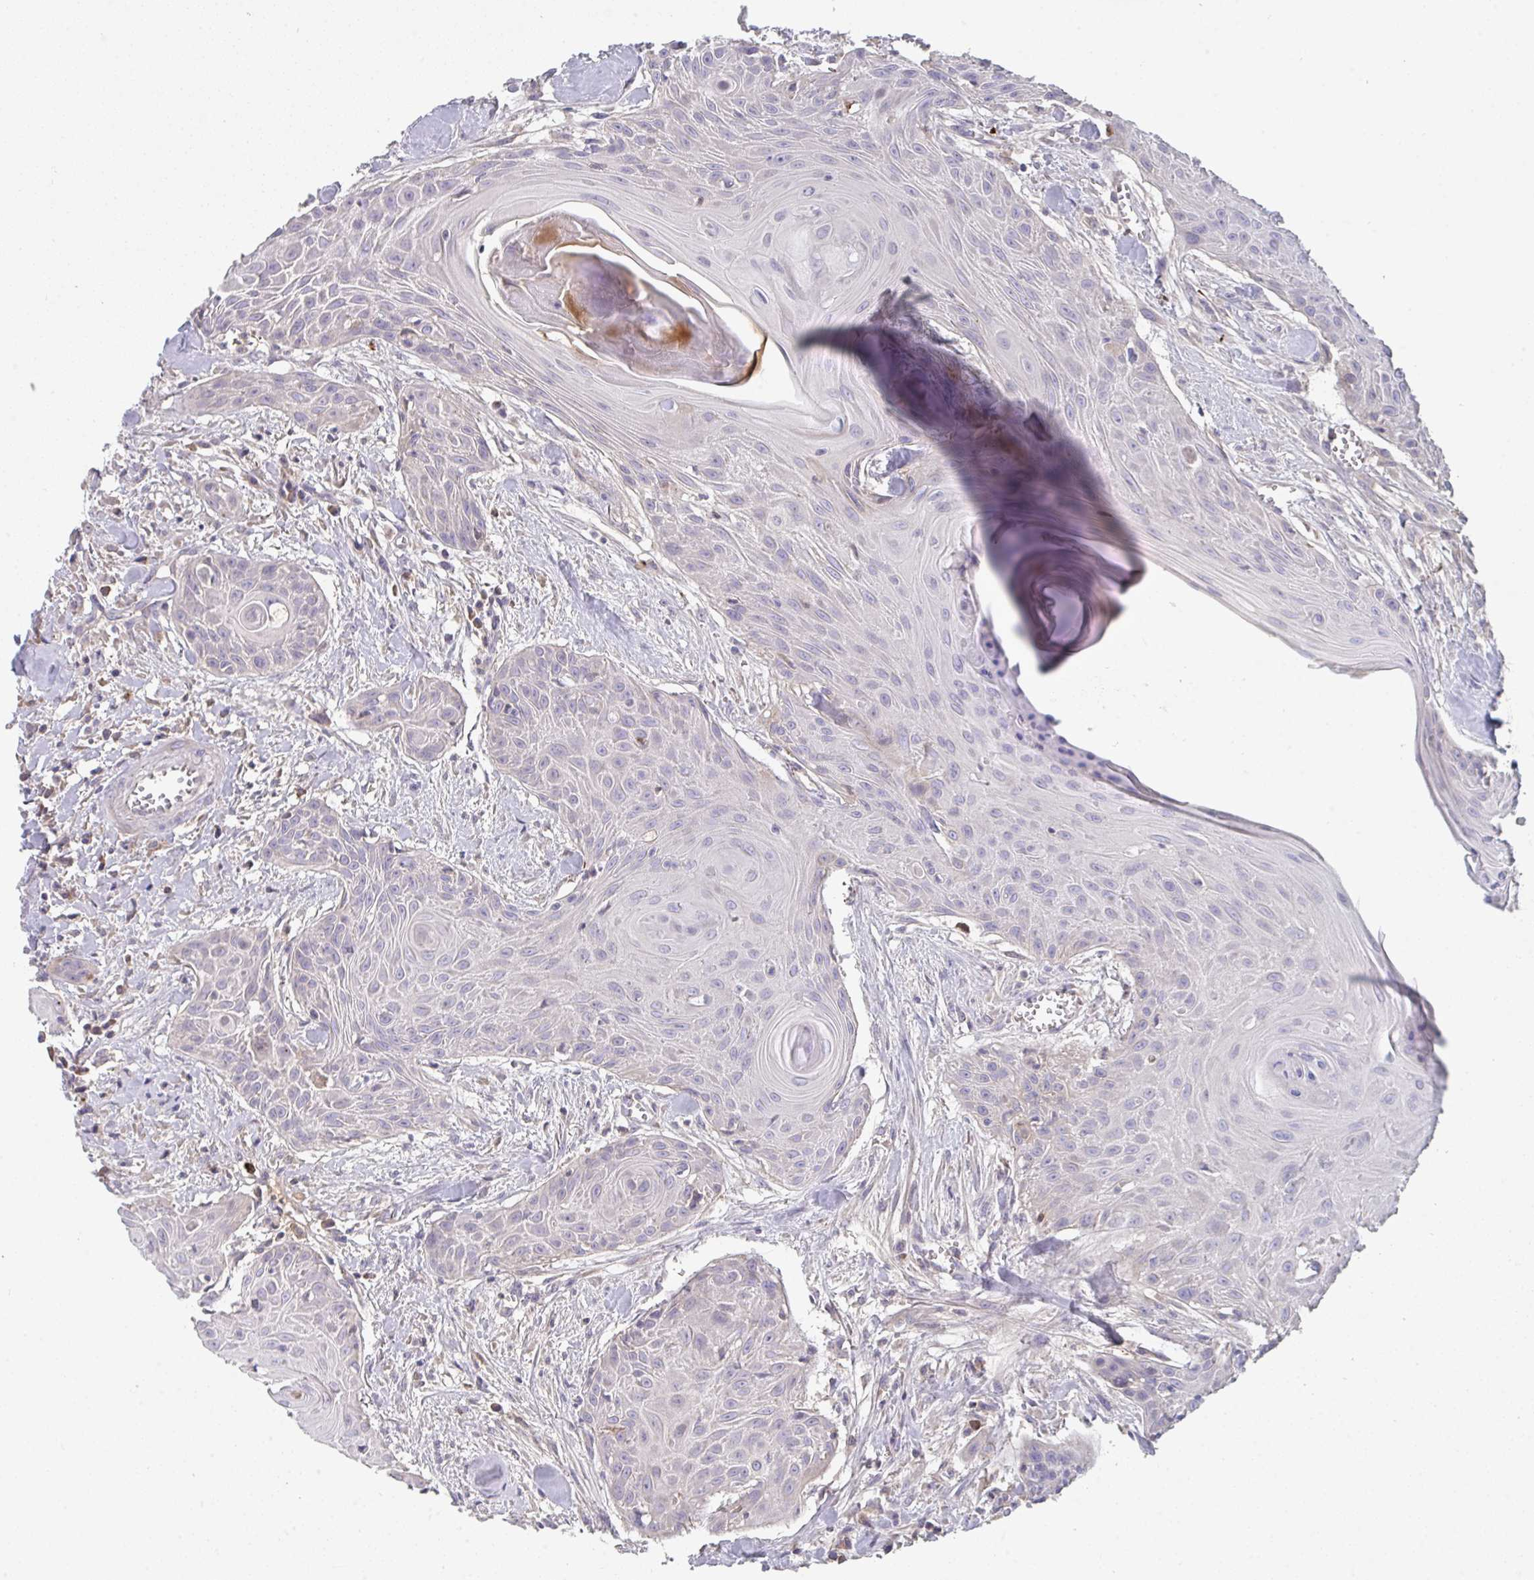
{"staining": {"intensity": "negative", "quantity": "none", "location": "none"}, "tissue": "head and neck cancer", "cell_type": "Tumor cells", "image_type": "cancer", "snomed": [{"axis": "morphology", "description": "Squamous cell carcinoma, NOS"}, {"axis": "topography", "description": "Lymph node"}, {"axis": "topography", "description": "Salivary gland"}, {"axis": "topography", "description": "Head-Neck"}], "caption": "Immunohistochemistry image of human head and neck squamous cell carcinoma stained for a protein (brown), which reveals no positivity in tumor cells.", "gene": "HGFAC", "patient": {"sex": "female", "age": 74}}